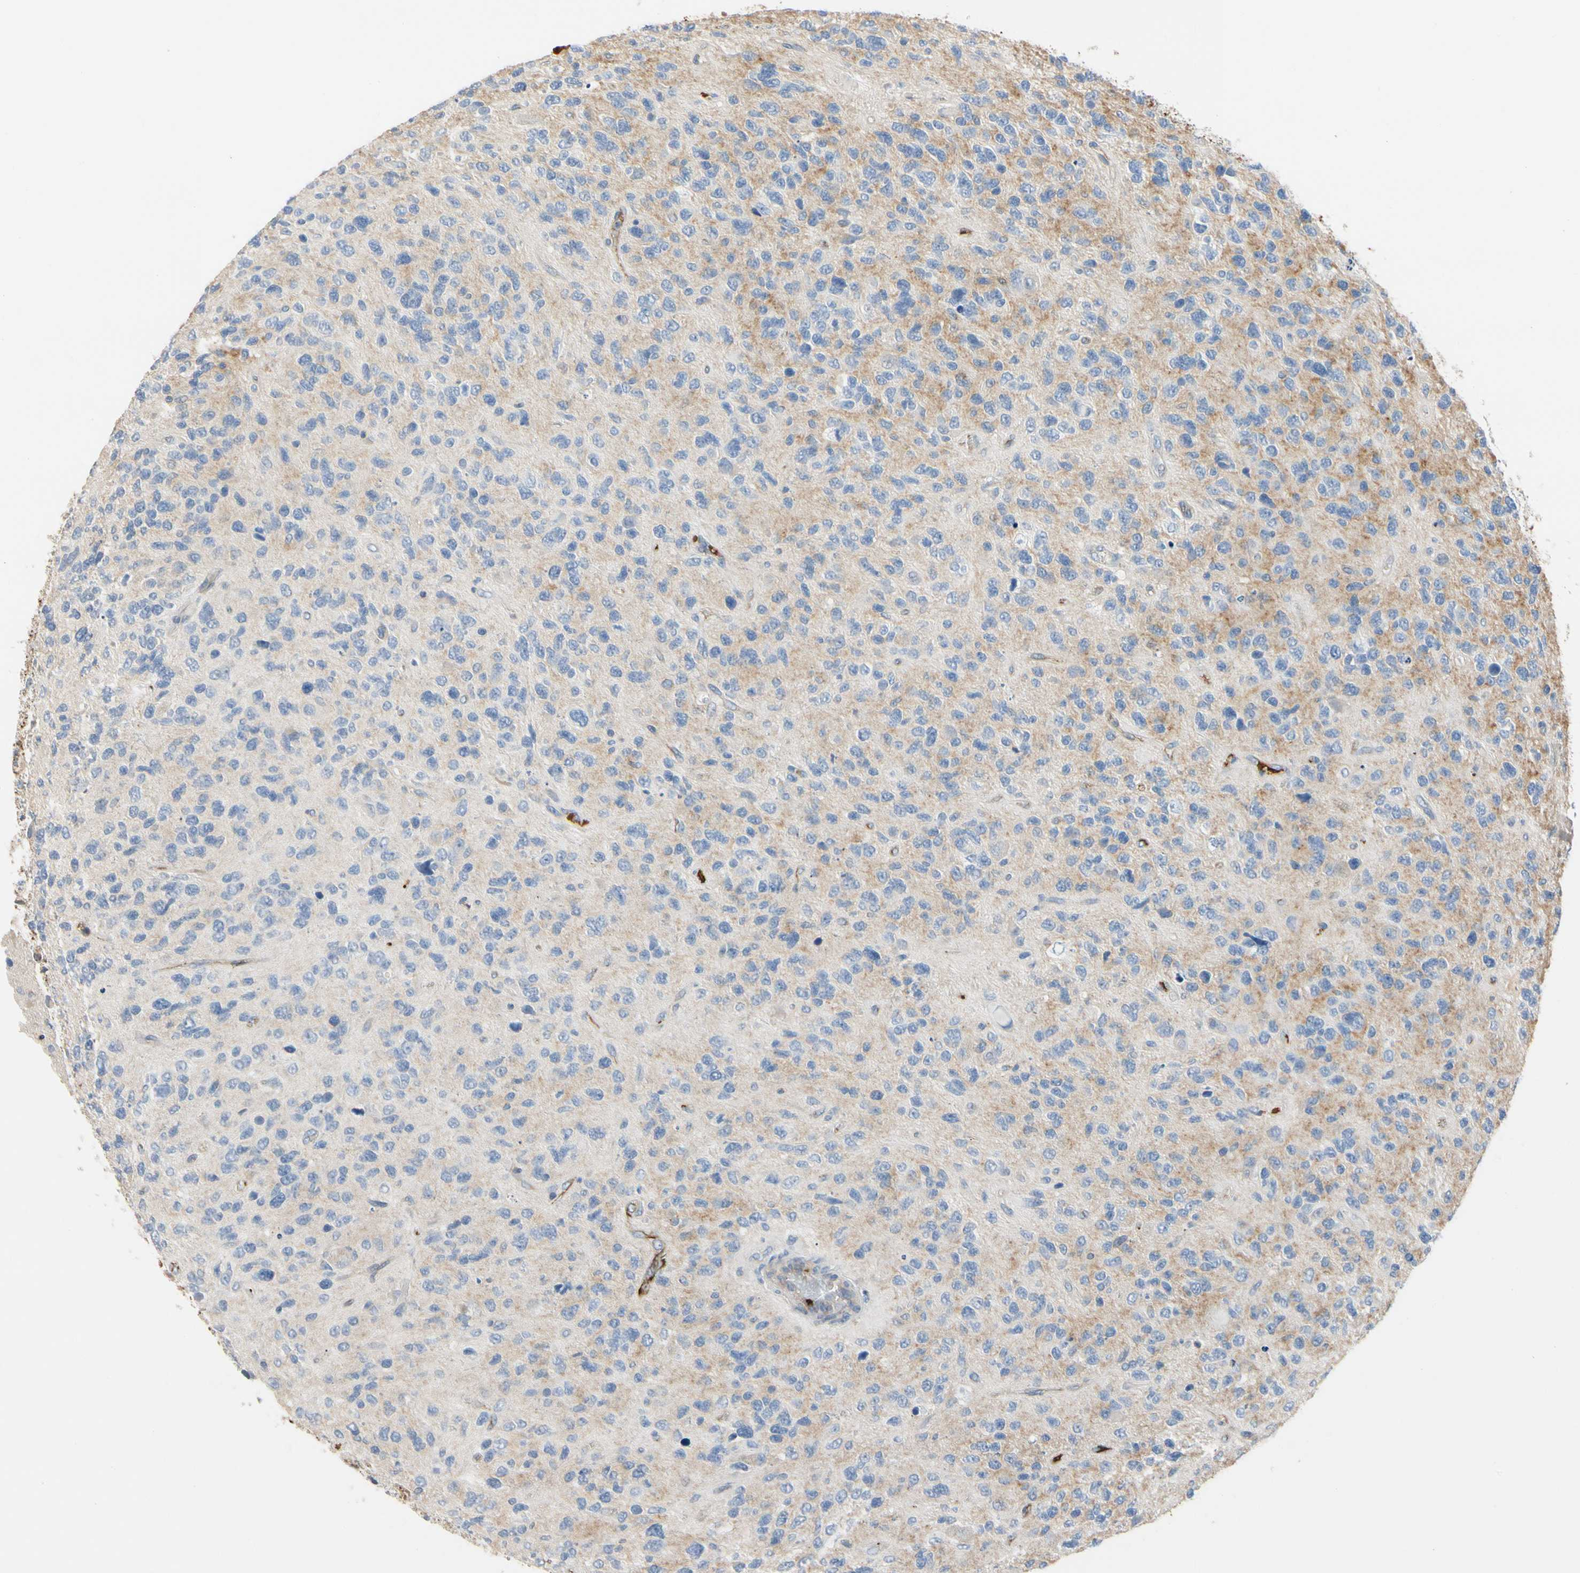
{"staining": {"intensity": "weak", "quantity": "25%-75%", "location": "cytoplasmic/membranous"}, "tissue": "glioma", "cell_type": "Tumor cells", "image_type": "cancer", "snomed": [{"axis": "morphology", "description": "Glioma, malignant, High grade"}, {"axis": "topography", "description": "Brain"}], "caption": "Immunohistochemical staining of human high-grade glioma (malignant) reveals low levels of weak cytoplasmic/membranous expression in approximately 25%-75% of tumor cells.", "gene": "FGB", "patient": {"sex": "female", "age": 58}}